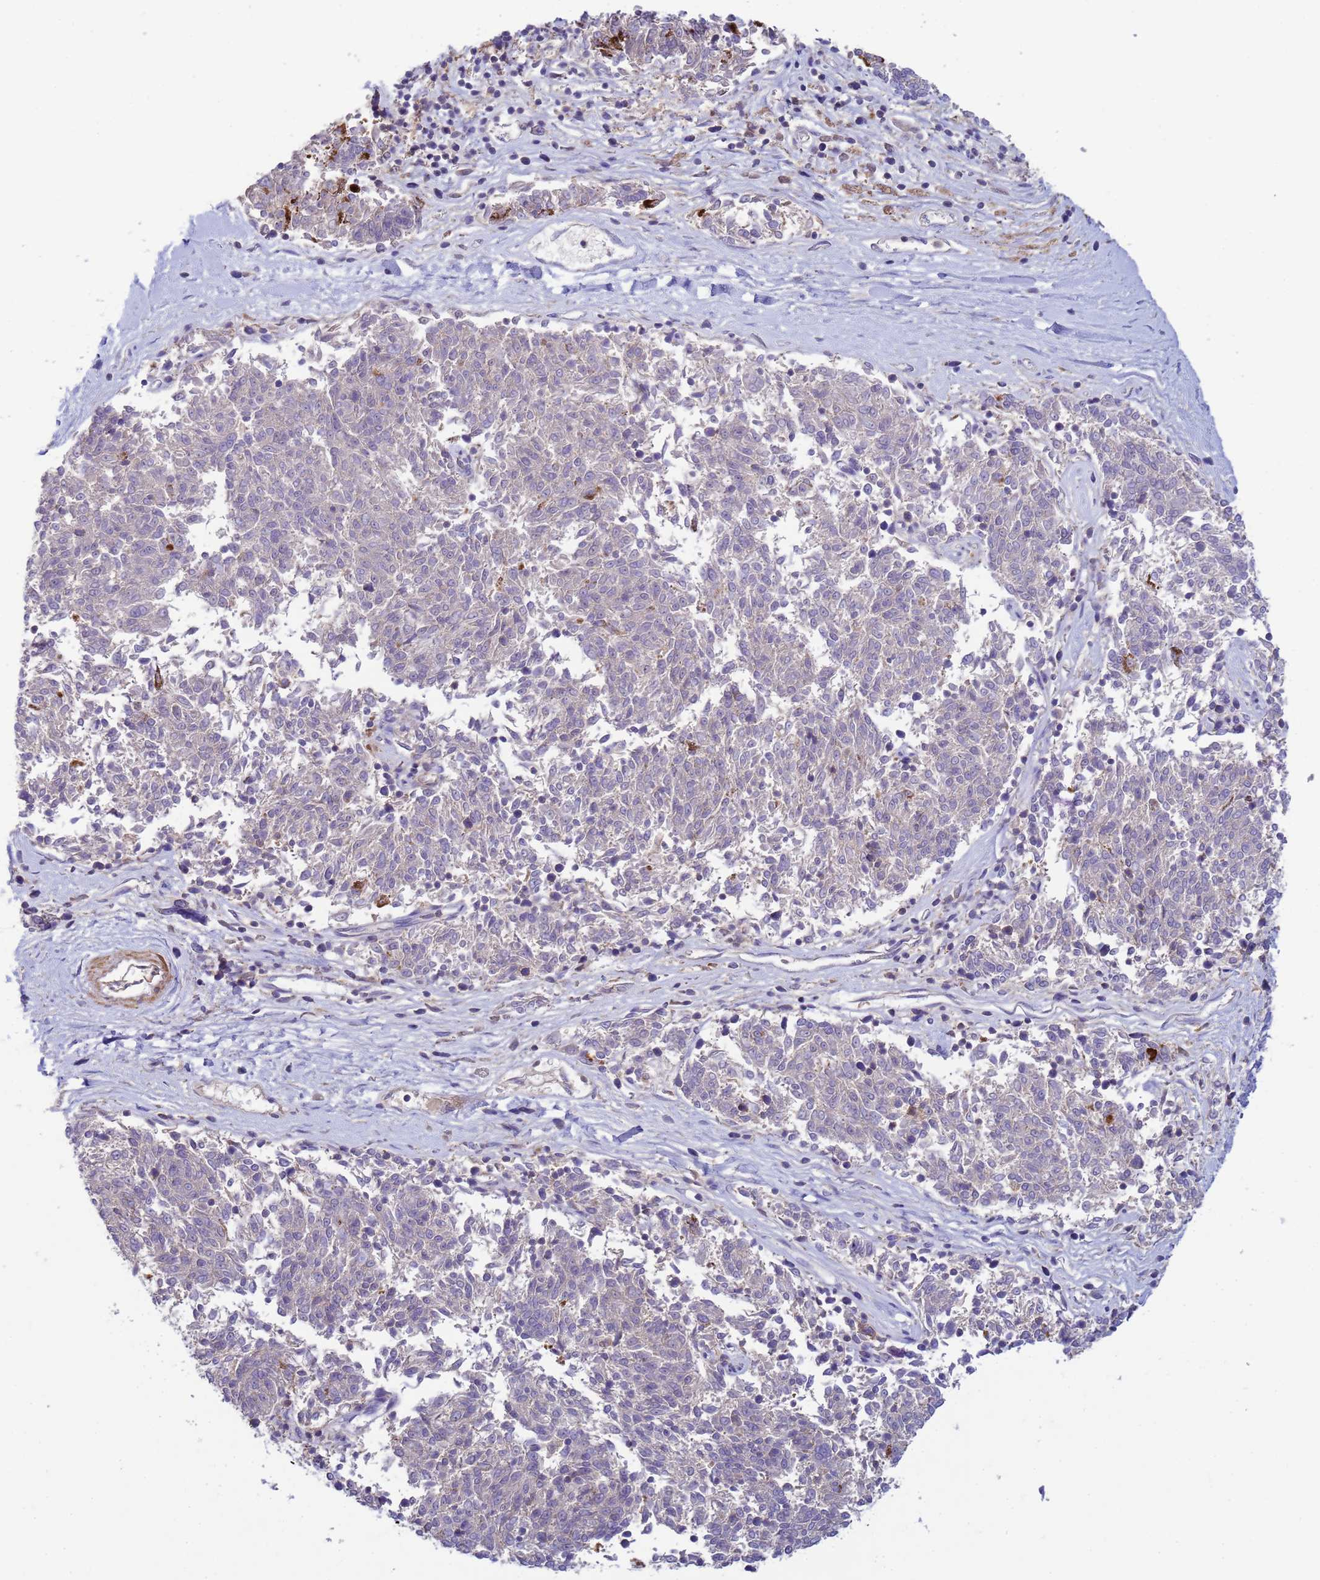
{"staining": {"intensity": "negative", "quantity": "none", "location": "none"}, "tissue": "melanoma", "cell_type": "Tumor cells", "image_type": "cancer", "snomed": [{"axis": "morphology", "description": "Malignant melanoma, NOS"}, {"axis": "topography", "description": "Skin"}], "caption": "Protein analysis of malignant melanoma exhibits no significant positivity in tumor cells.", "gene": "KLHL13", "patient": {"sex": "female", "age": 72}}